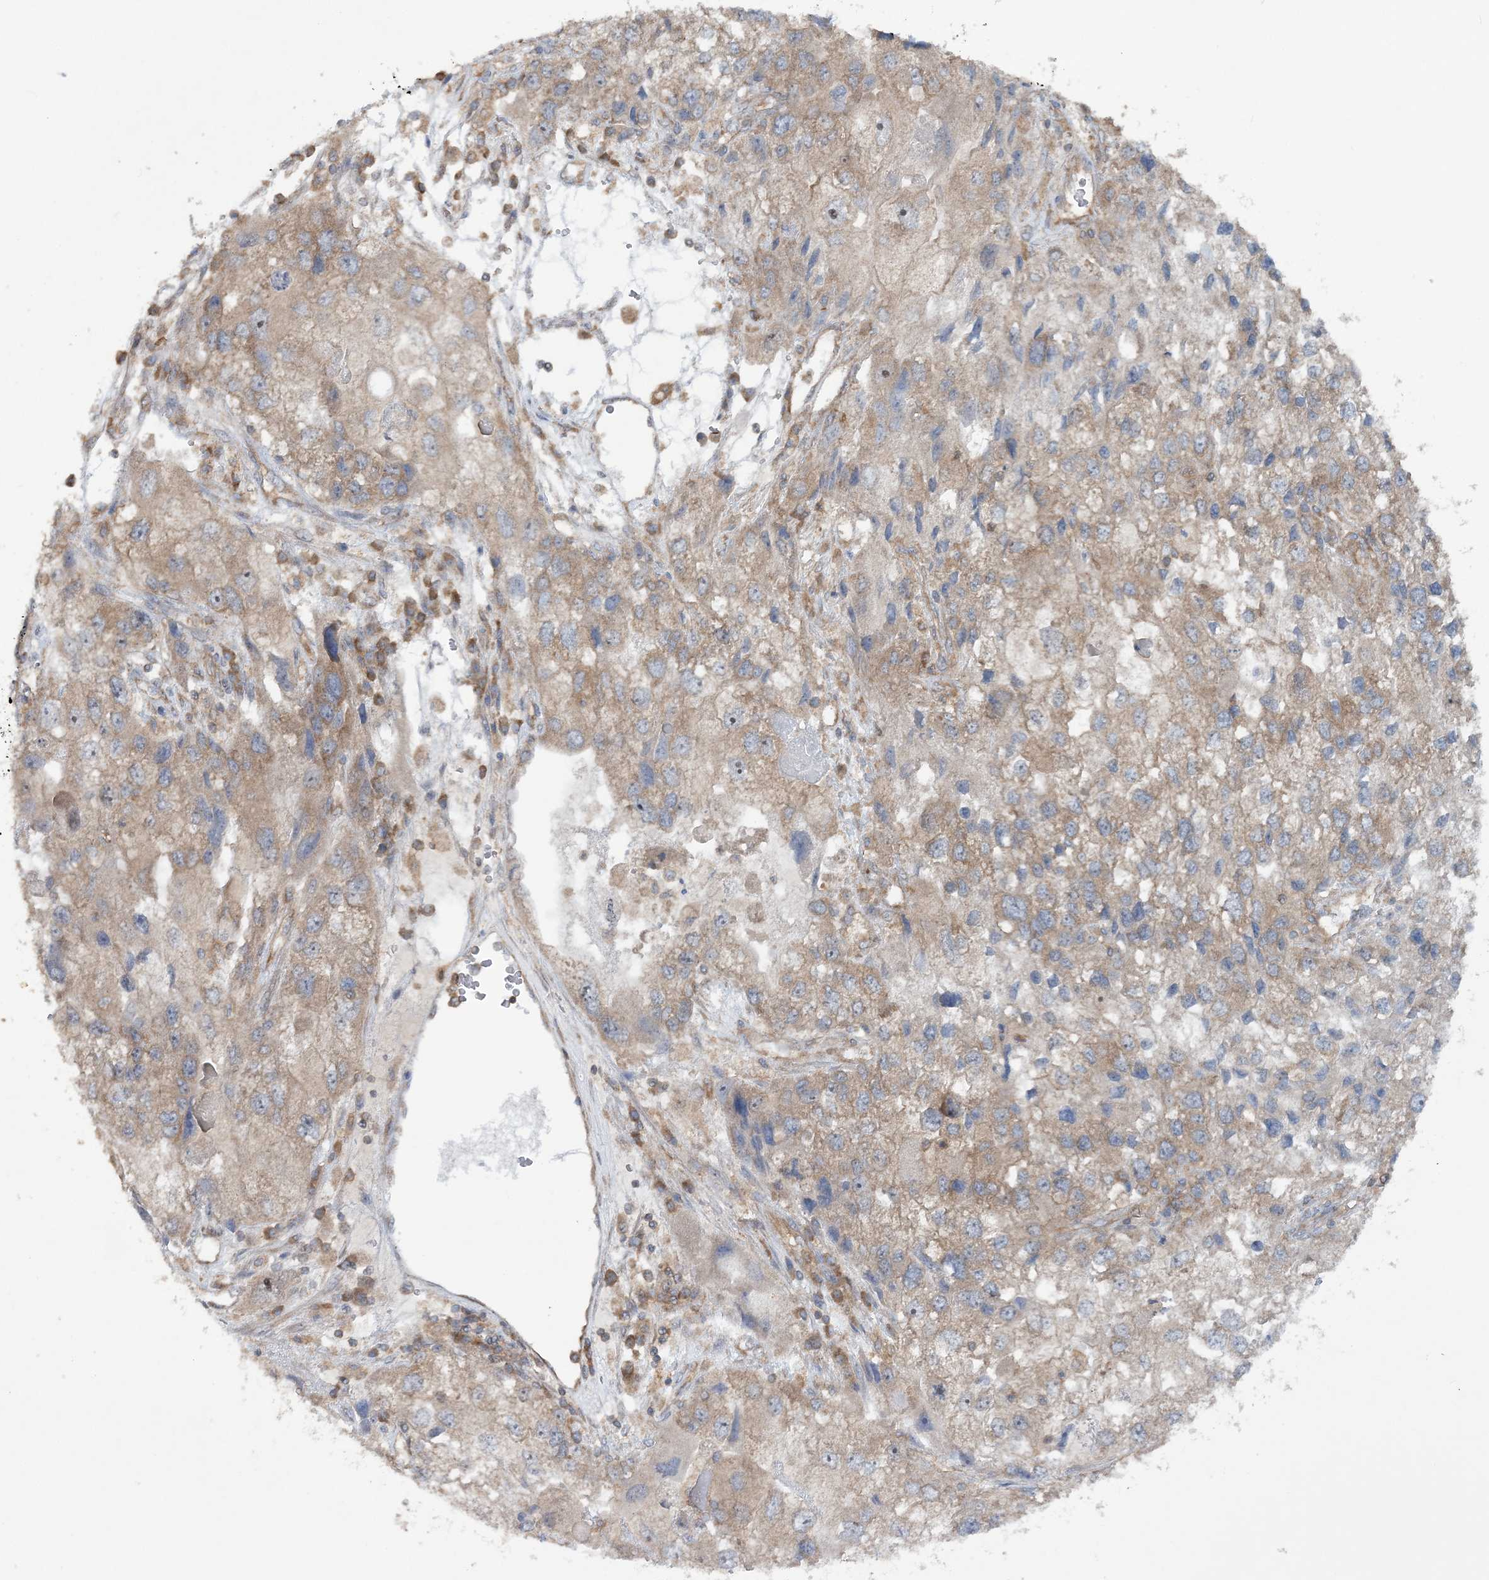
{"staining": {"intensity": "weak", "quantity": "25%-75%", "location": "cytoplasmic/membranous"}, "tissue": "endometrial cancer", "cell_type": "Tumor cells", "image_type": "cancer", "snomed": [{"axis": "morphology", "description": "Adenocarcinoma, NOS"}, {"axis": "topography", "description": "Endometrium"}], "caption": "Immunohistochemistry of endometrial cancer (adenocarcinoma) reveals low levels of weak cytoplasmic/membranous positivity in about 25%-75% of tumor cells.", "gene": "ACAP2", "patient": {"sex": "female", "age": 49}}